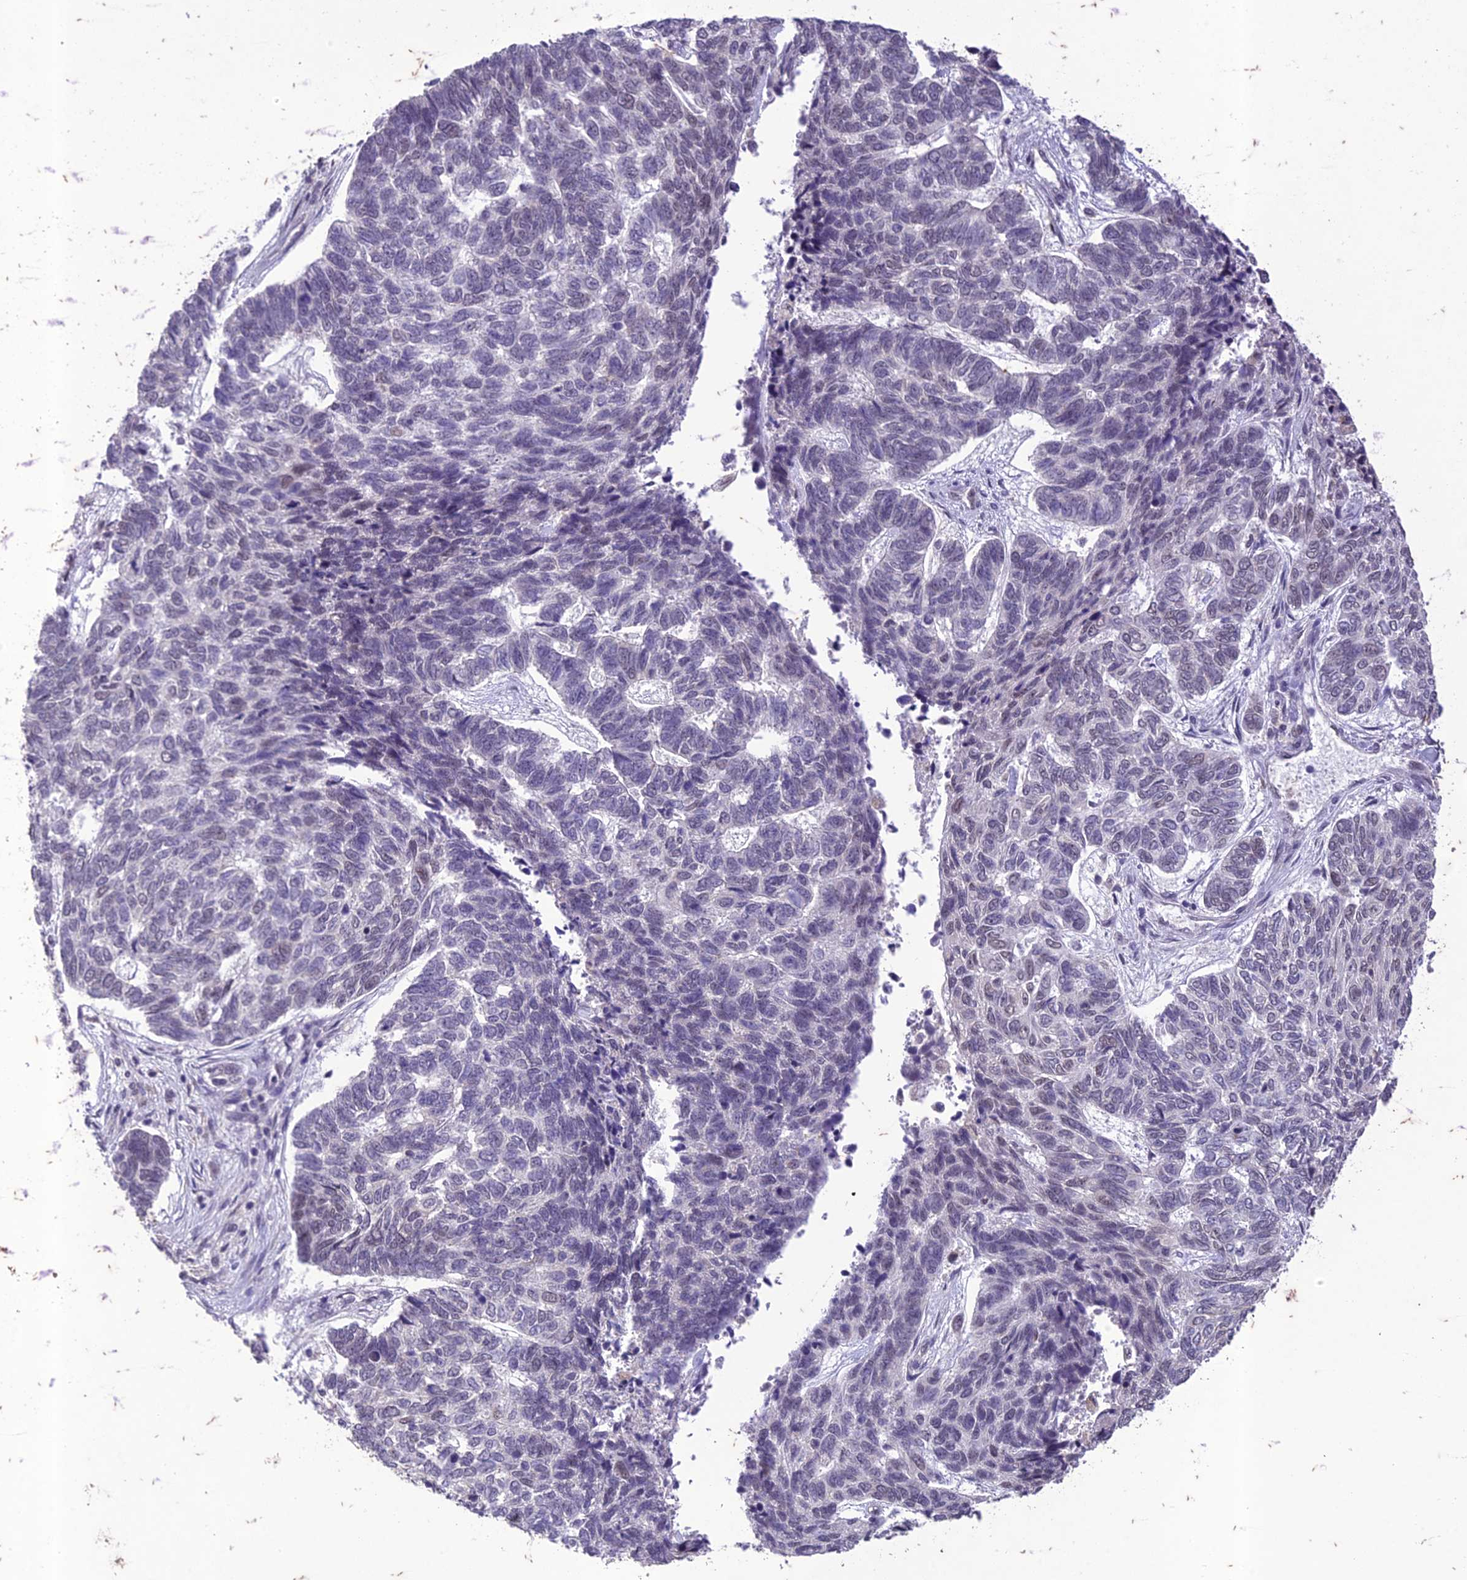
{"staining": {"intensity": "negative", "quantity": "none", "location": "none"}, "tissue": "skin cancer", "cell_type": "Tumor cells", "image_type": "cancer", "snomed": [{"axis": "morphology", "description": "Basal cell carcinoma"}, {"axis": "topography", "description": "Skin"}], "caption": "High power microscopy micrograph of an IHC photomicrograph of skin cancer, revealing no significant positivity in tumor cells. The staining was performed using DAB (3,3'-diaminobenzidine) to visualize the protein expression in brown, while the nuclei were stained in blue with hematoxylin (Magnification: 20x).", "gene": "POP4", "patient": {"sex": "female", "age": 65}}